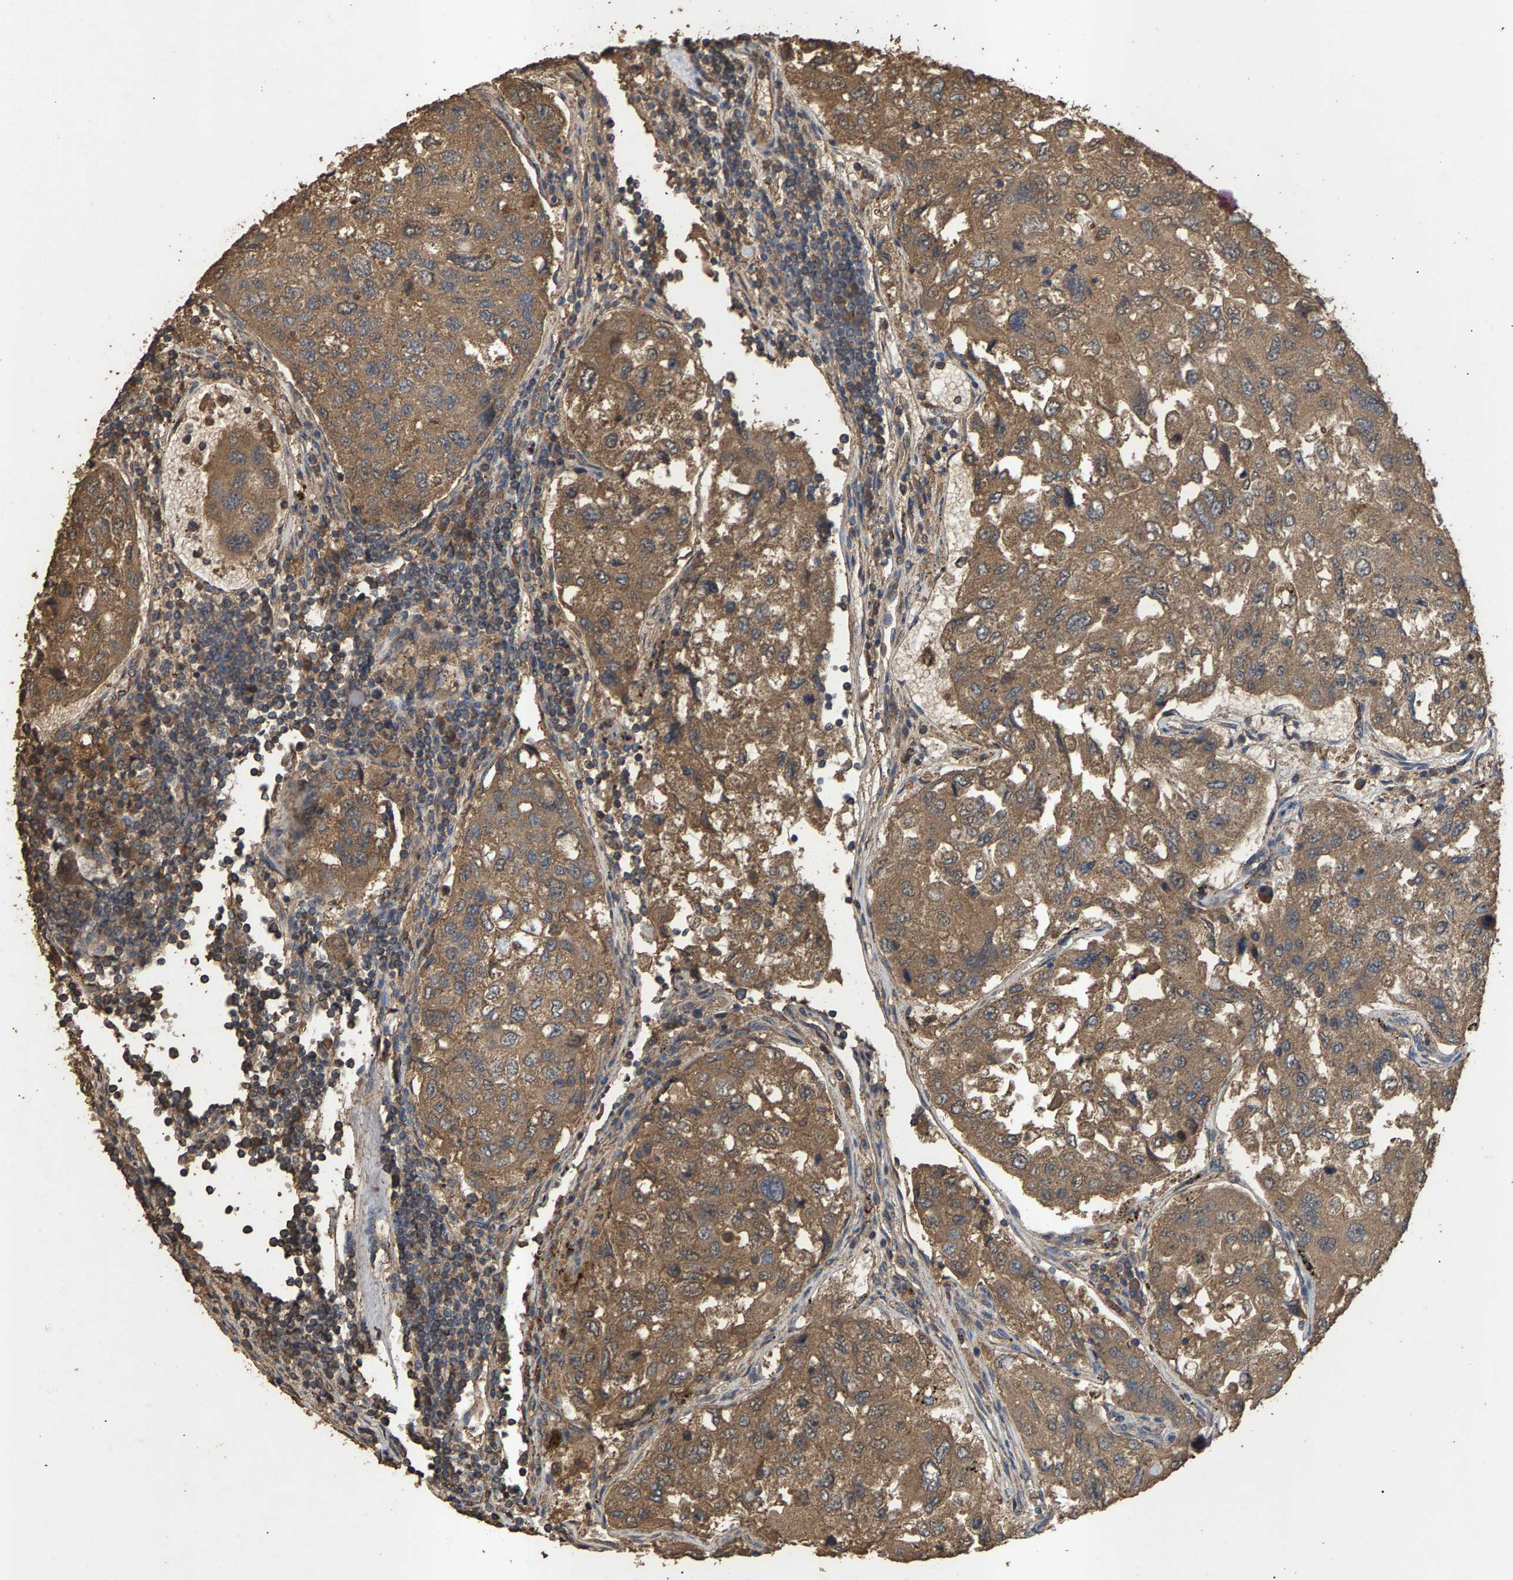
{"staining": {"intensity": "moderate", "quantity": ">75%", "location": "cytoplasmic/membranous"}, "tissue": "urothelial cancer", "cell_type": "Tumor cells", "image_type": "cancer", "snomed": [{"axis": "morphology", "description": "Urothelial carcinoma, High grade"}, {"axis": "topography", "description": "Lymph node"}, {"axis": "topography", "description": "Urinary bladder"}], "caption": "A brown stain highlights moderate cytoplasmic/membranous expression of a protein in urothelial cancer tumor cells.", "gene": "HTRA3", "patient": {"sex": "male", "age": 51}}